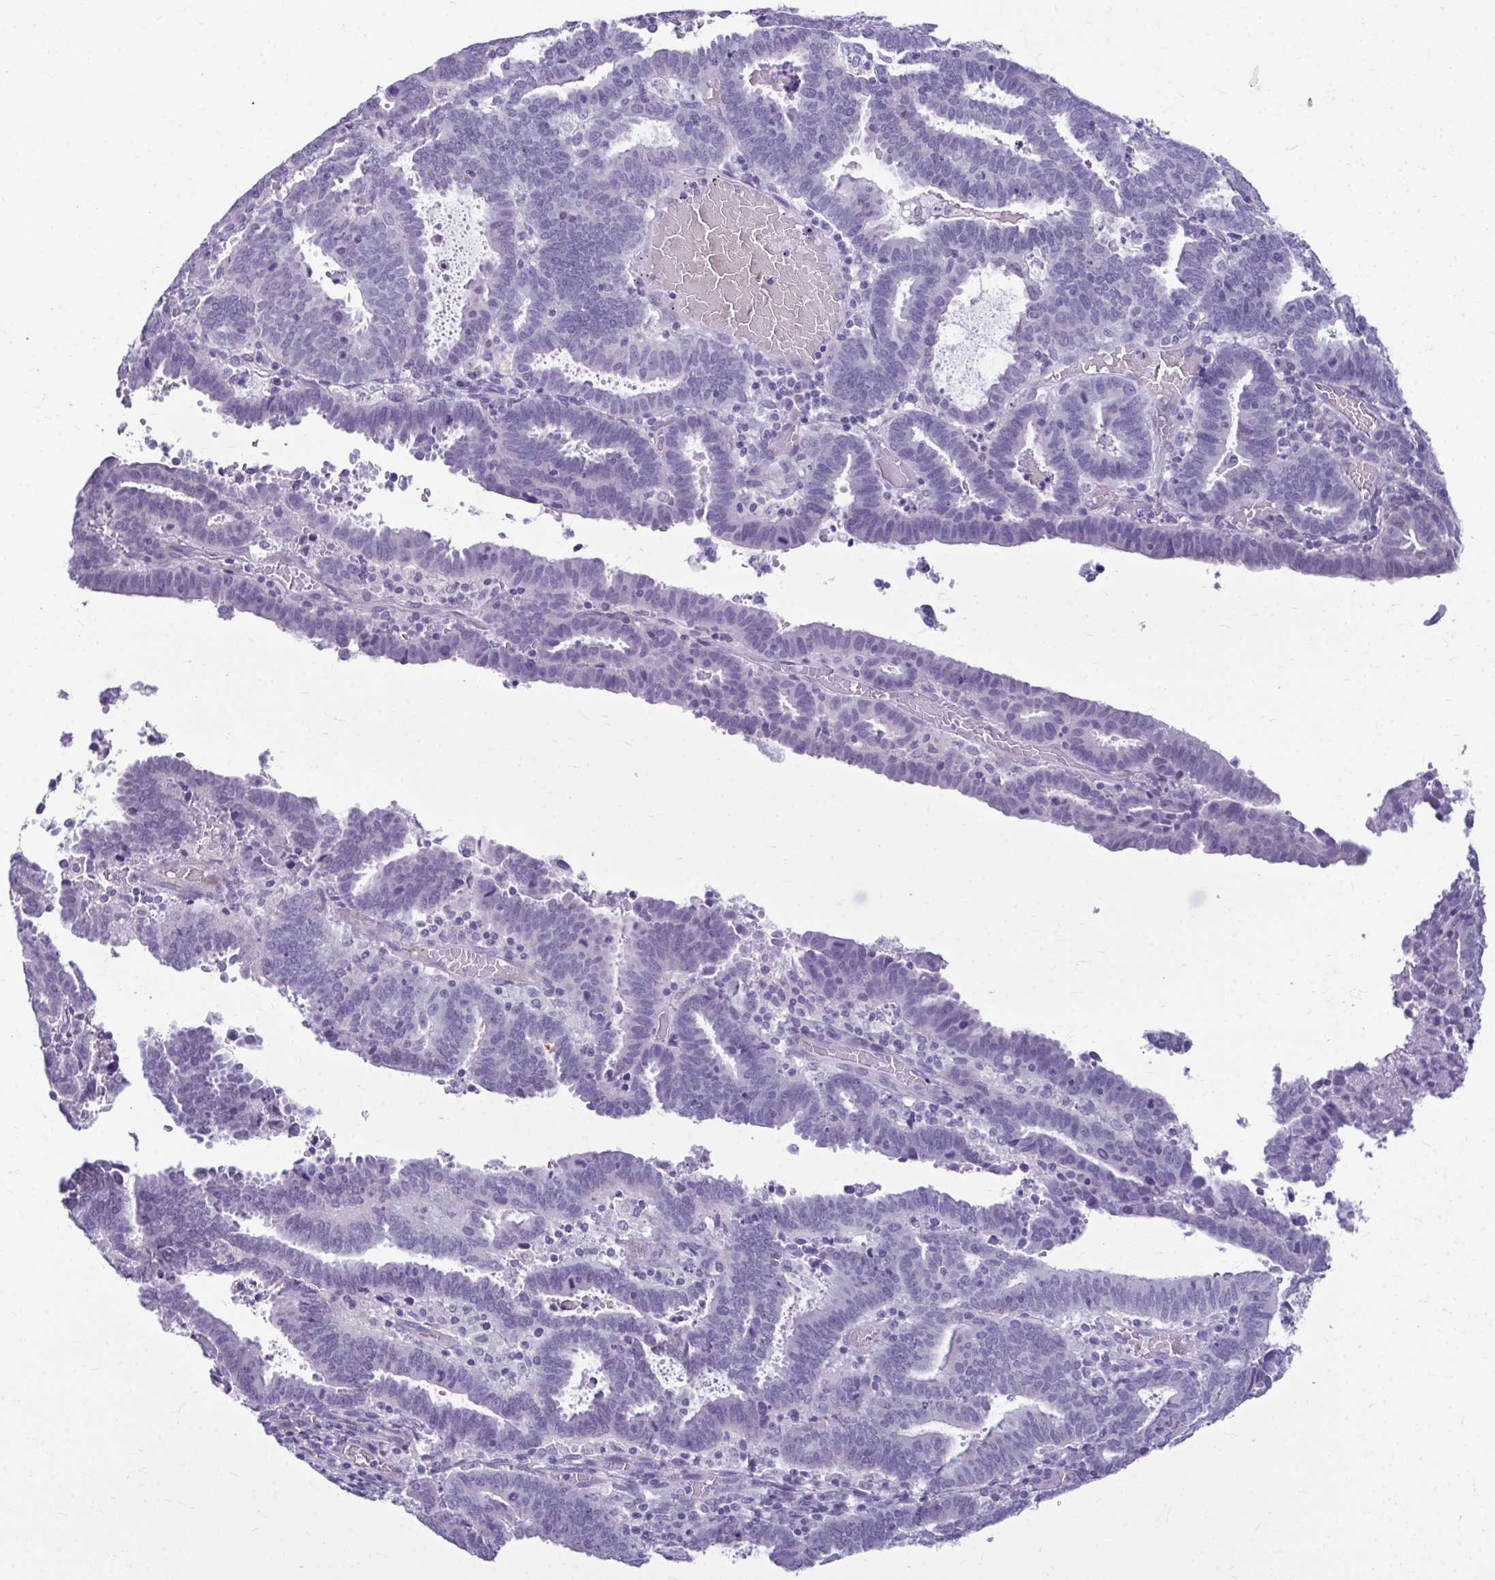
{"staining": {"intensity": "negative", "quantity": "none", "location": "none"}, "tissue": "endometrial cancer", "cell_type": "Tumor cells", "image_type": "cancer", "snomed": [{"axis": "morphology", "description": "Adenocarcinoma, NOS"}, {"axis": "topography", "description": "Uterus"}], "caption": "The image reveals no significant staining in tumor cells of endometrial adenocarcinoma.", "gene": "SERPINI1", "patient": {"sex": "female", "age": 83}}